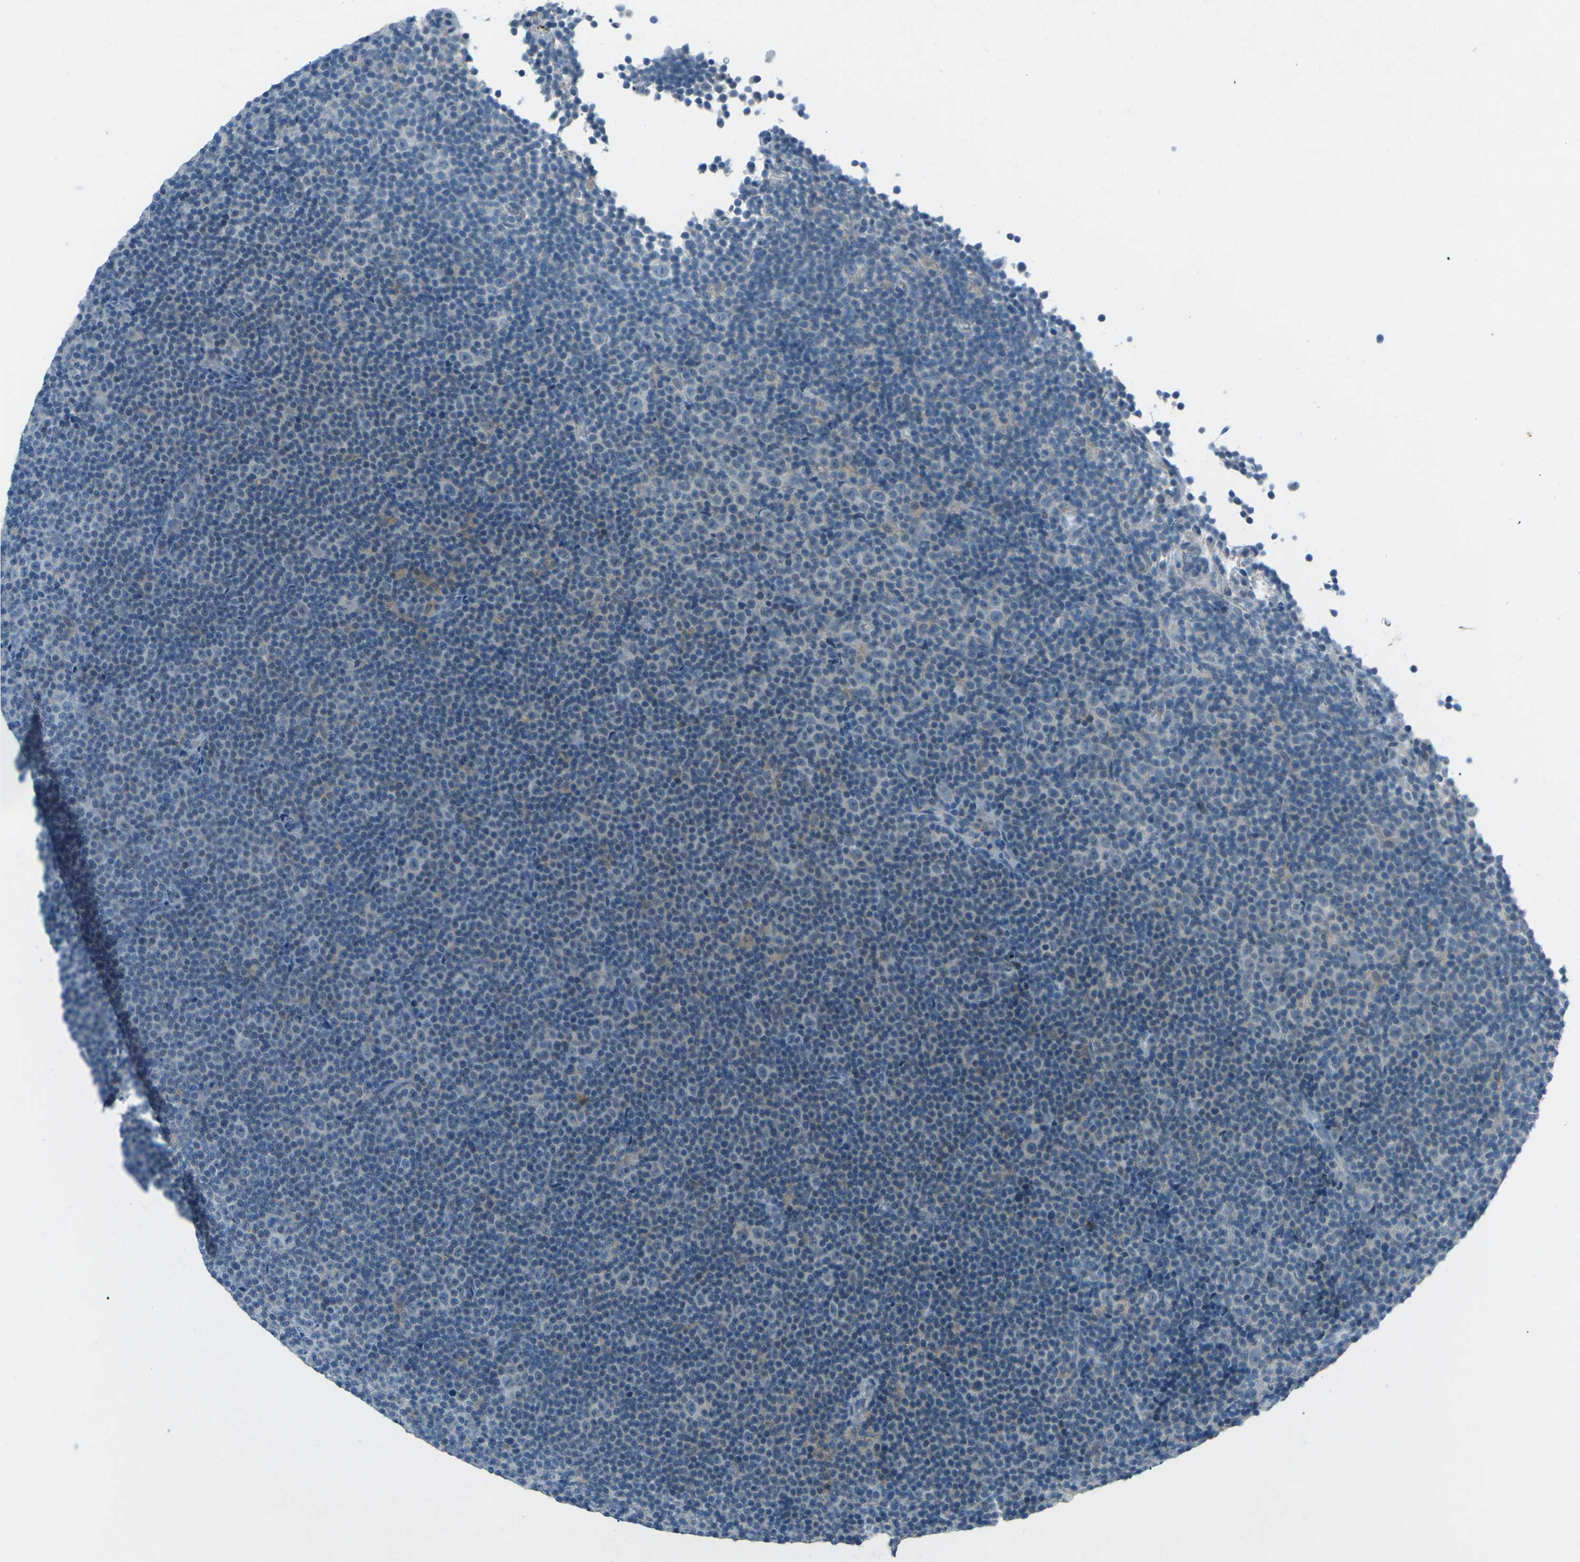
{"staining": {"intensity": "negative", "quantity": "none", "location": "none"}, "tissue": "lymphoma", "cell_type": "Tumor cells", "image_type": "cancer", "snomed": [{"axis": "morphology", "description": "Malignant lymphoma, non-Hodgkin's type, Low grade"}, {"axis": "topography", "description": "Lymph node"}], "caption": "High magnification brightfield microscopy of lymphoma stained with DAB (3,3'-diaminobenzidine) (brown) and counterstained with hematoxylin (blue): tumor cells show no significant expression.", "gene": "PRKCA", "patient": {"sex": "female", "age": 67}}